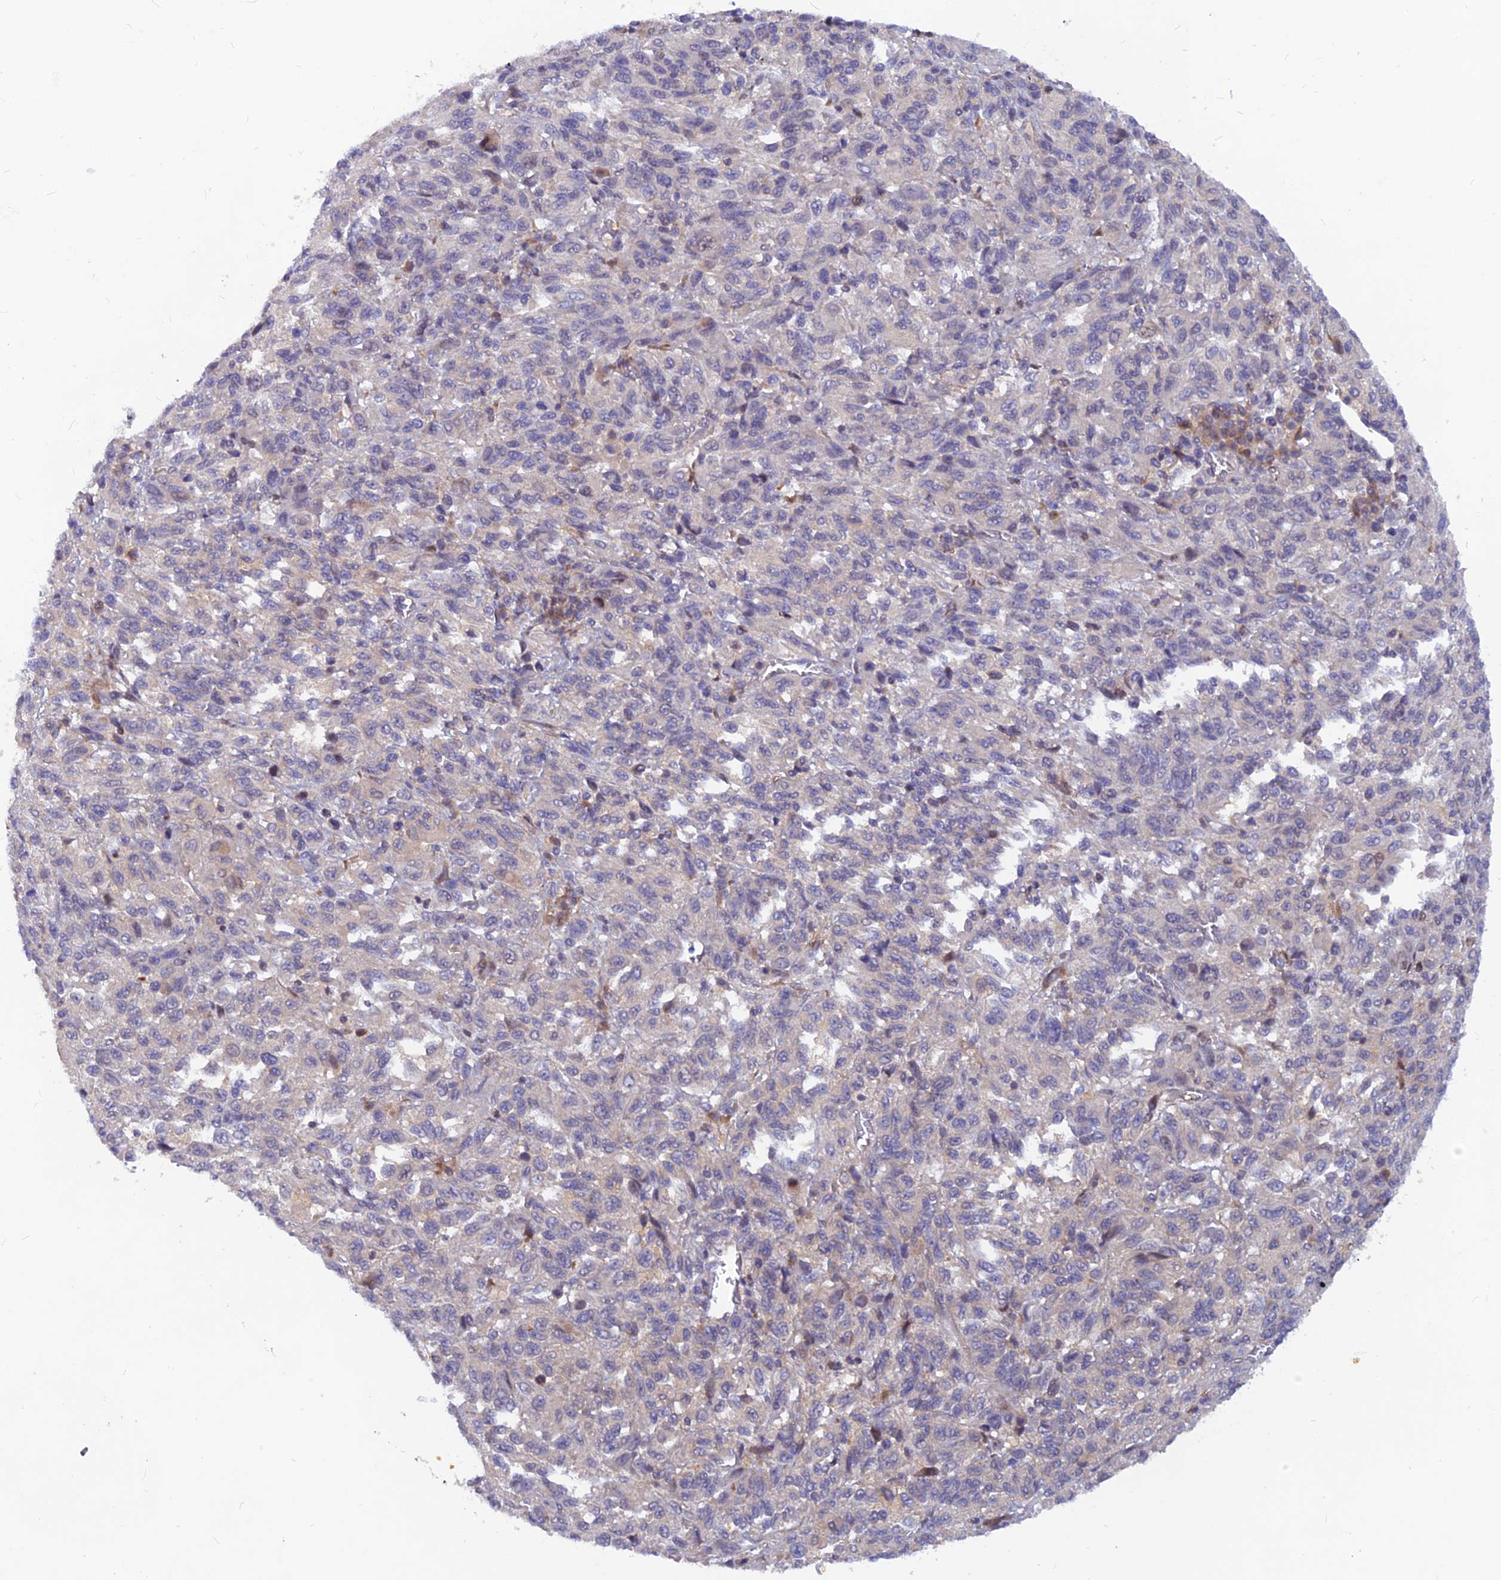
{"staining": {"intensity": "negative", "quantity": "none", "location": "none"}, "tissue": "melanoma", "cell_type": "Tumor cells", "image_type": "cancer", "snomed": [{"axis": "morphology", "description": "Malignant melanoma, Metastatic site"}, {"axis": "topography", "description": "Lung"}], "caption": "Human melanoma stained for a protein using immunohistochemistry (IHC) demonstrates no positivity in tumor cells.", "gene": "DNAJC16", "patient": {"sex": "male", "age": 64}}